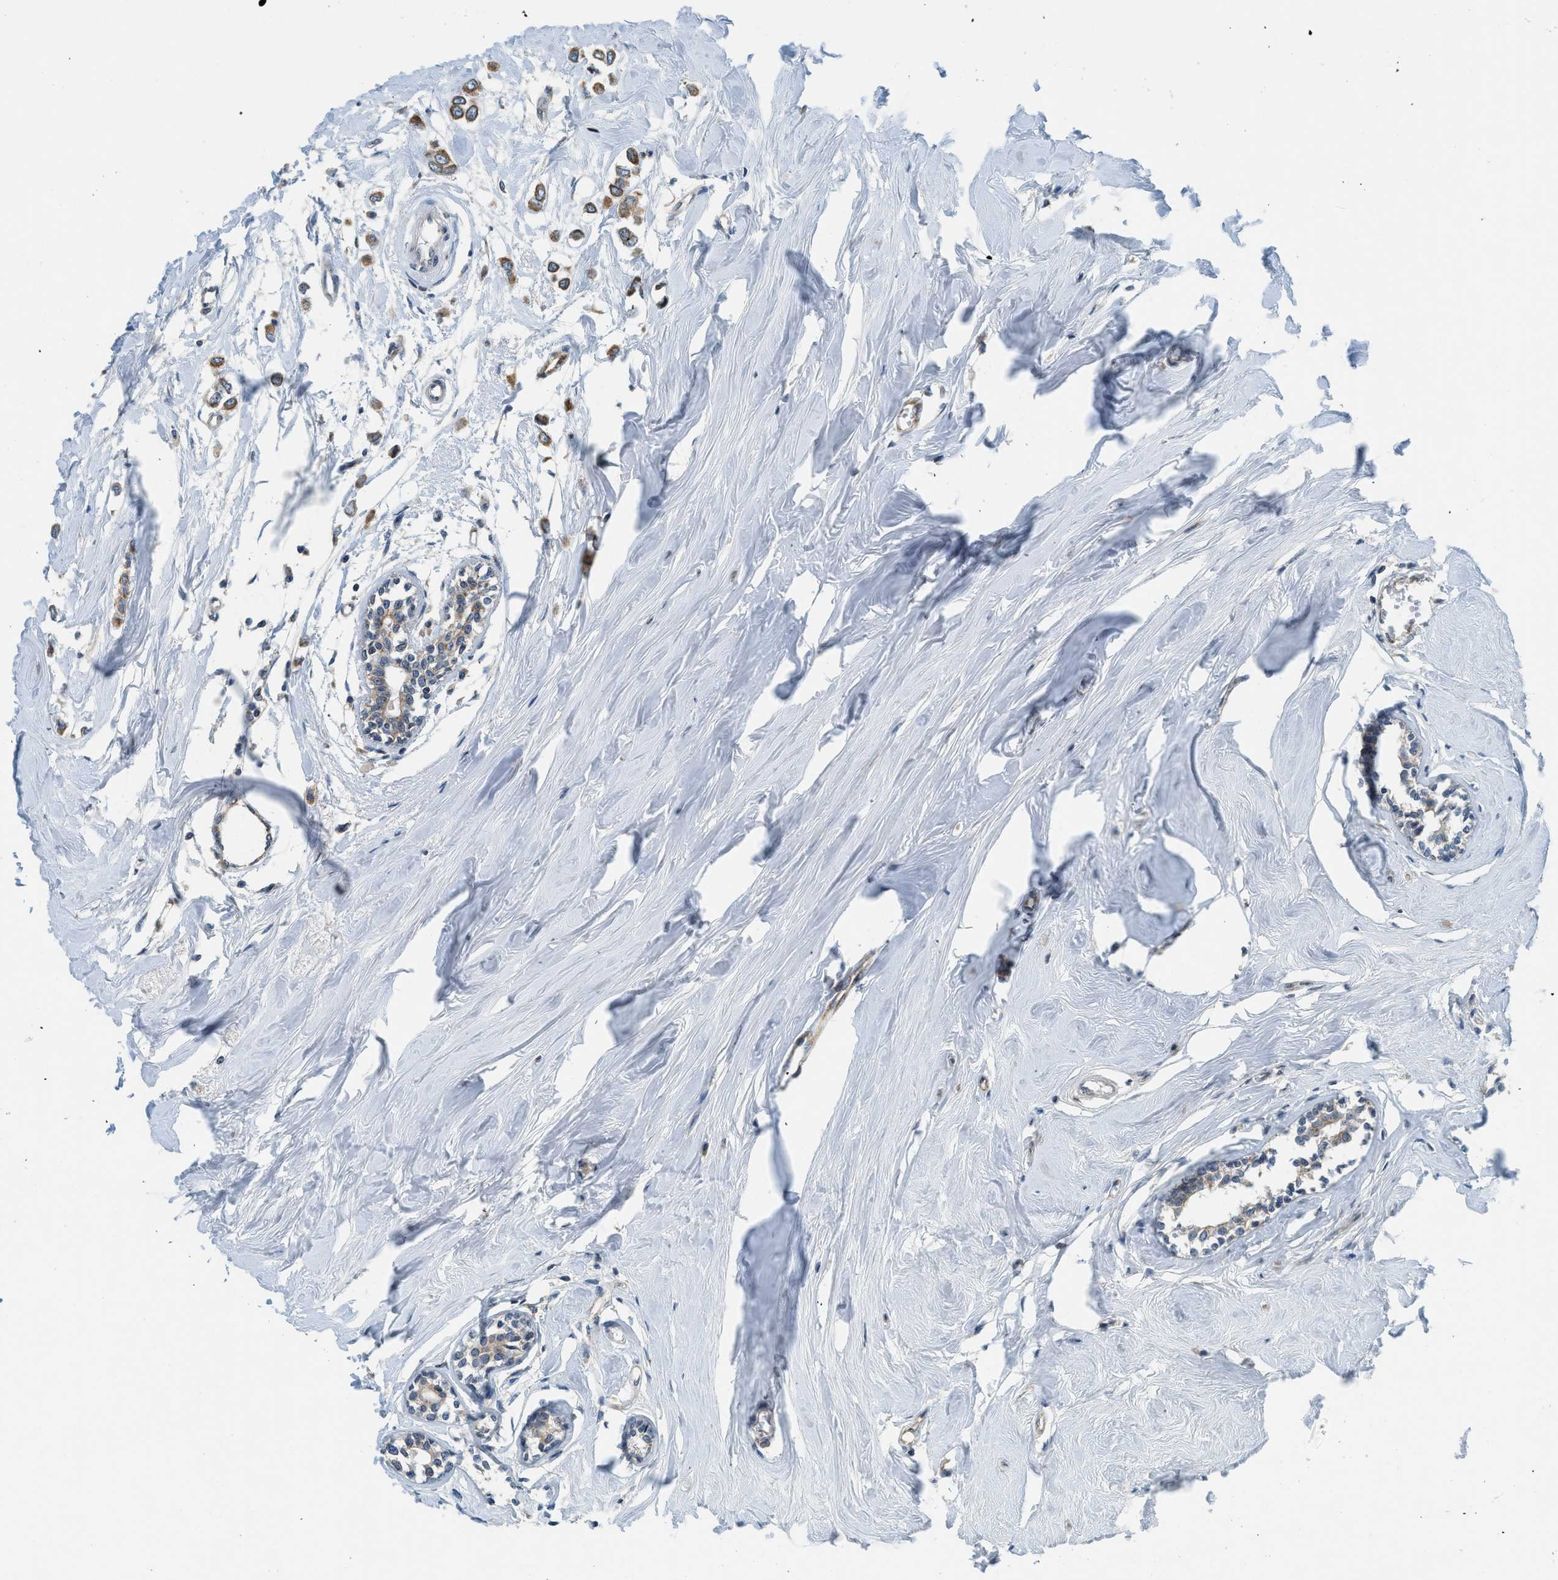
{"staining": {"intensity": "weak", "quantity": ">75%", "location": "cytoplasmic/membranous"}, "tissue": "breast cancer", "cell_type": "Tumor cells", "image_type": "cancer", "snomed": [{"axis": "morphology", "description": "Lobular carcinoma"}, {"axis": "topography", "description": "Breast"}], "caption": "Protein staining demonstrates weak cytoplasmic/membranous staining in about >75% of tumor cells in breast cancer. (Stains: DAB (3,3'-diaminobenzidine) in brown, nuclei in blue, Microscopy: brightfield microscopy at high magnification).", "gene": "BCAP31", "patient": {"sex": "female", "age": 51}}